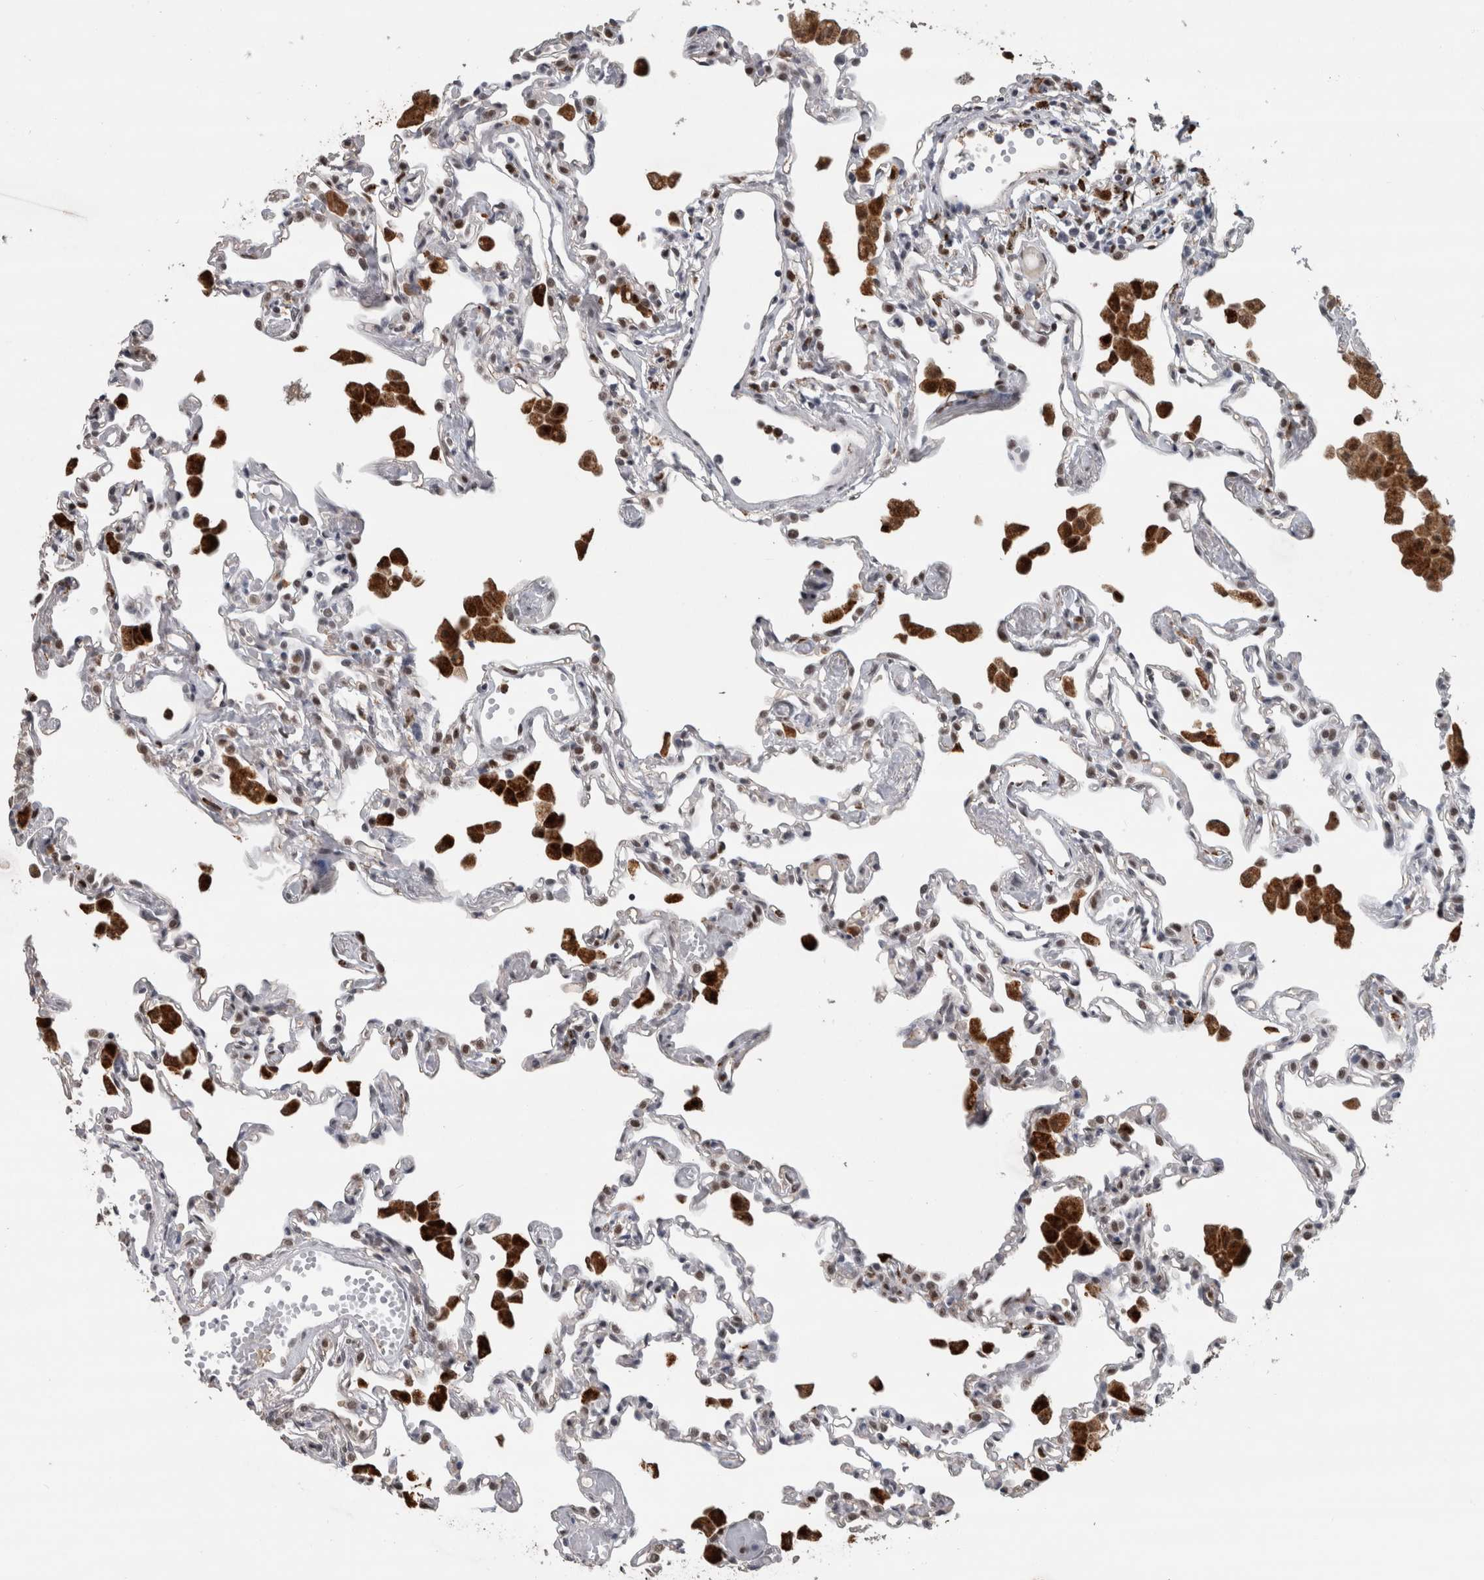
{"staining": {"intensity": "weak", "quantity": "<25%", "location": "nuclear"}, "tissue": "lung", "cell_type": "Alveolar cells", "image_type": "normal", "snomed": [{"axis": "morphology", "description": "Normal tissue, NOS"}, {"axis": "topography", "description": "Bronchus"}, {"axis": "topography", "description": "Lung"}], "caption": "Photomicrograph shows no significant protein expression in alveolar cells of unremarkable lung.", "gene": "POLD2", "patient": {"sex": "female", "age": 49}}